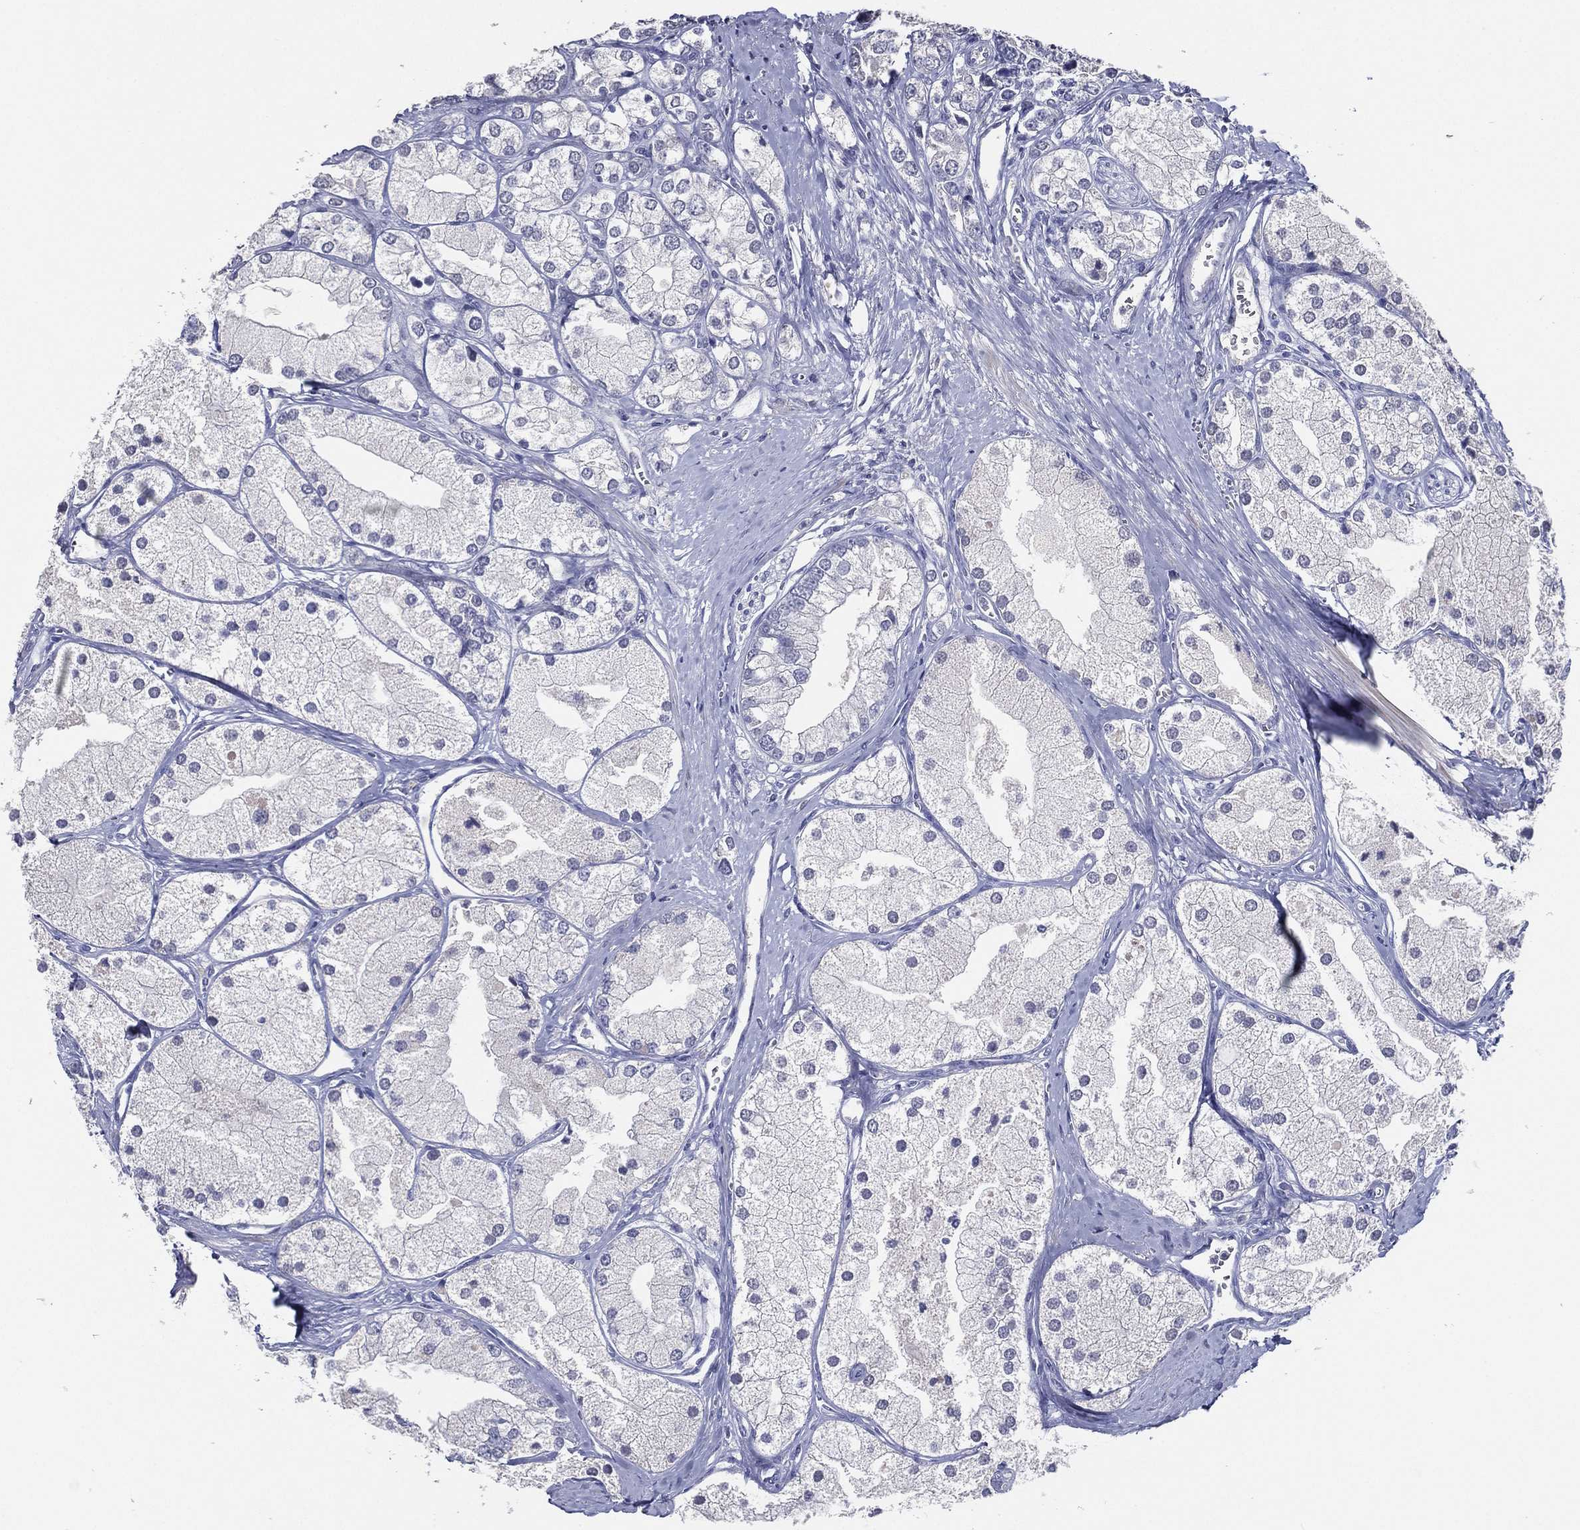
{"staining": {"intensity": "negative", "quantity": "none", "location": "none"}, "tissue": "prostate cancer", "cell_type": "Tumor cells", "image_type": "cancer", "snomed": [{"axis": "morphology", "description": "Adenocarcinoma, NOS"}, {"axis": "topography", "description": "Prostate and seminal vesicle, NOS"}, {"axis": "topography", "description": "Prostate"}], "caption": "A high-resolution histopathology image shows immunohistochemistry (IHC) staining of adenocarcinoma (prostate), which reveals no significant positivity in tumor cells.", "gene": "TFAP2A", "patient": {"sex": "male", "age": 79}}